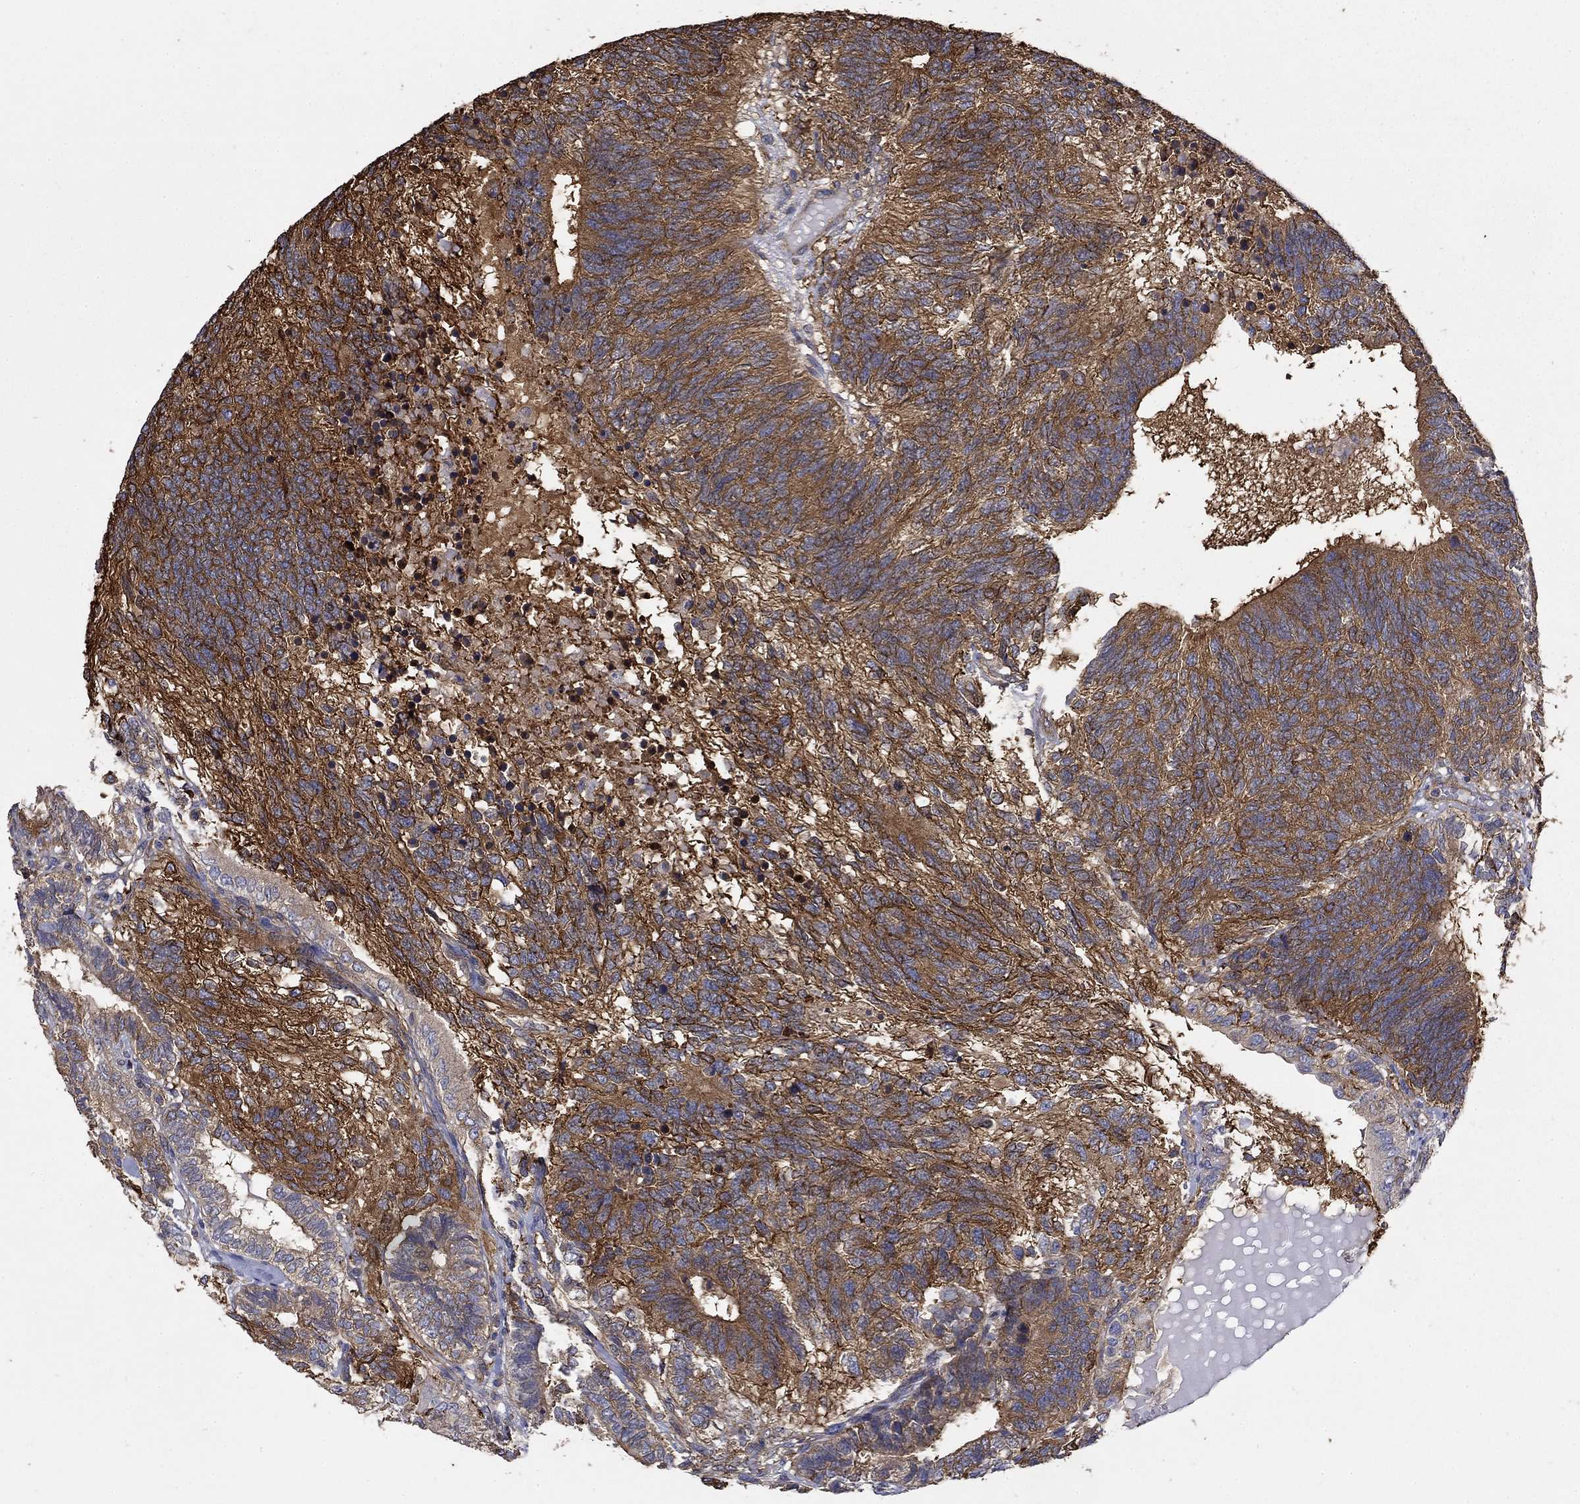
{"staining": {"intensity": "strong", "quantity": ">75%", "location": "cytoplasmic/membranous"}, "tissue": "testis cancer", "cell_type": "Tumor cells", "image_type": "cancer", "snomed": [{"axis": "morphology", "description": "Seminoma, NOS"}, {"axis": "morphology", "description": "Carcinoma, Embryonal, NOS"}, {"axis": "topography", "description": "Testis"}], "caption": "The micrograph reveals staining of testis cancer, revealing strong cytoplasmic/membranous protein expression (brown color) within tumor cells.", "gene": "DPYSL2", "patient": {"sex": "male", "age": 41}}